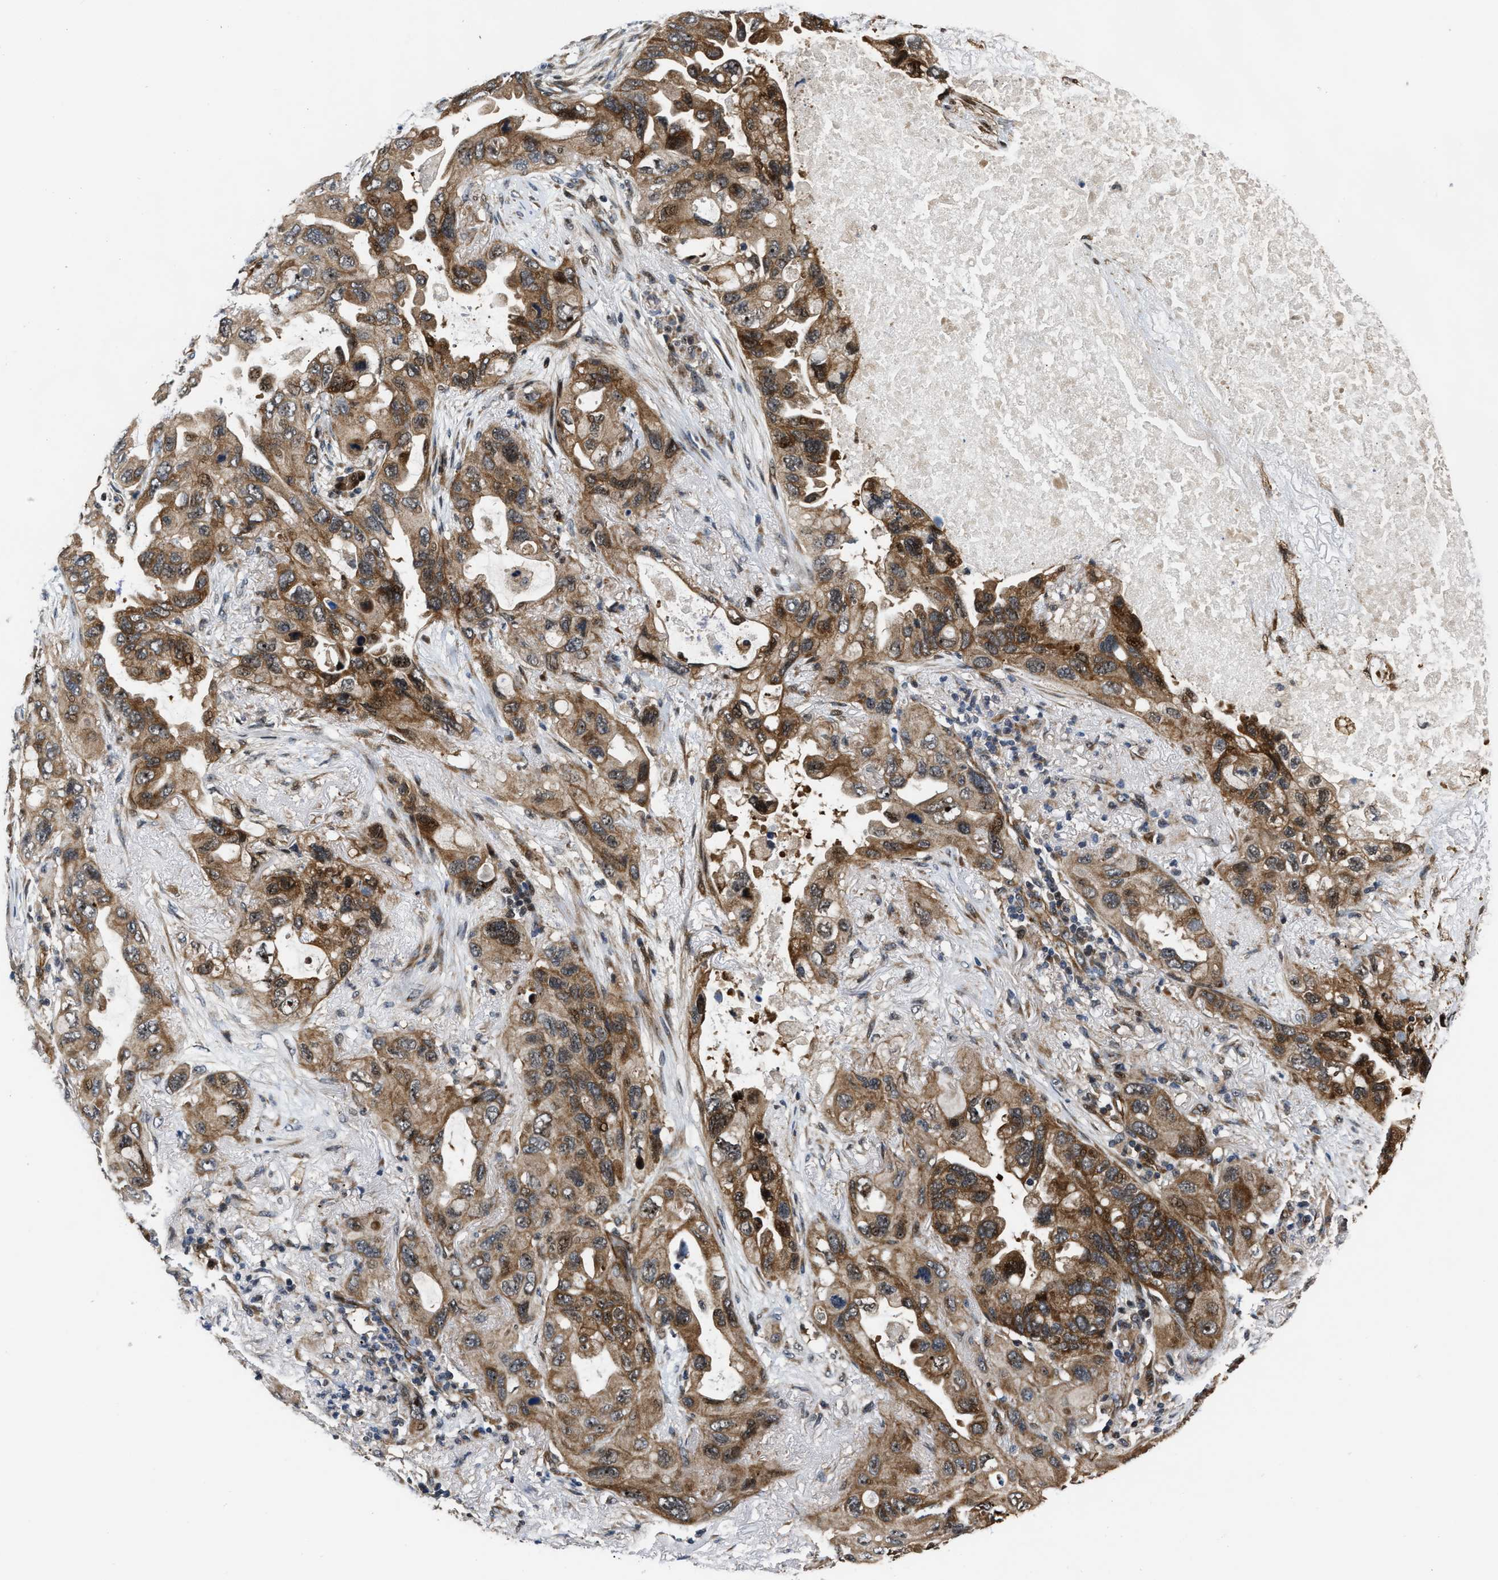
{"staining": {"intensity": "moderate", "quantity": ">75%", "location": "cytoplasmic/membranous"}, "tissue": "lung cancer", "cell_type": "Tumor cells", "image_type": "cancer", "snomed": [{"axis": "morphology", "description": "Squamous cell carcinoma, NOS"}, {"axis": "topography", "description": "Lung"}], "caption": "The micrograph displays staining of squamous cell carcinoma (lung), revealing moderate cytoplasmic/membranous protein expression (brown color) within tumor cells. The staining is performed using DAB brown chromogen to label protein expression. The nuclei are counter-stained blue using hematoxylin.", "gene": "ALDH3A2", "patient": {"sex": "female", "age": 73}}